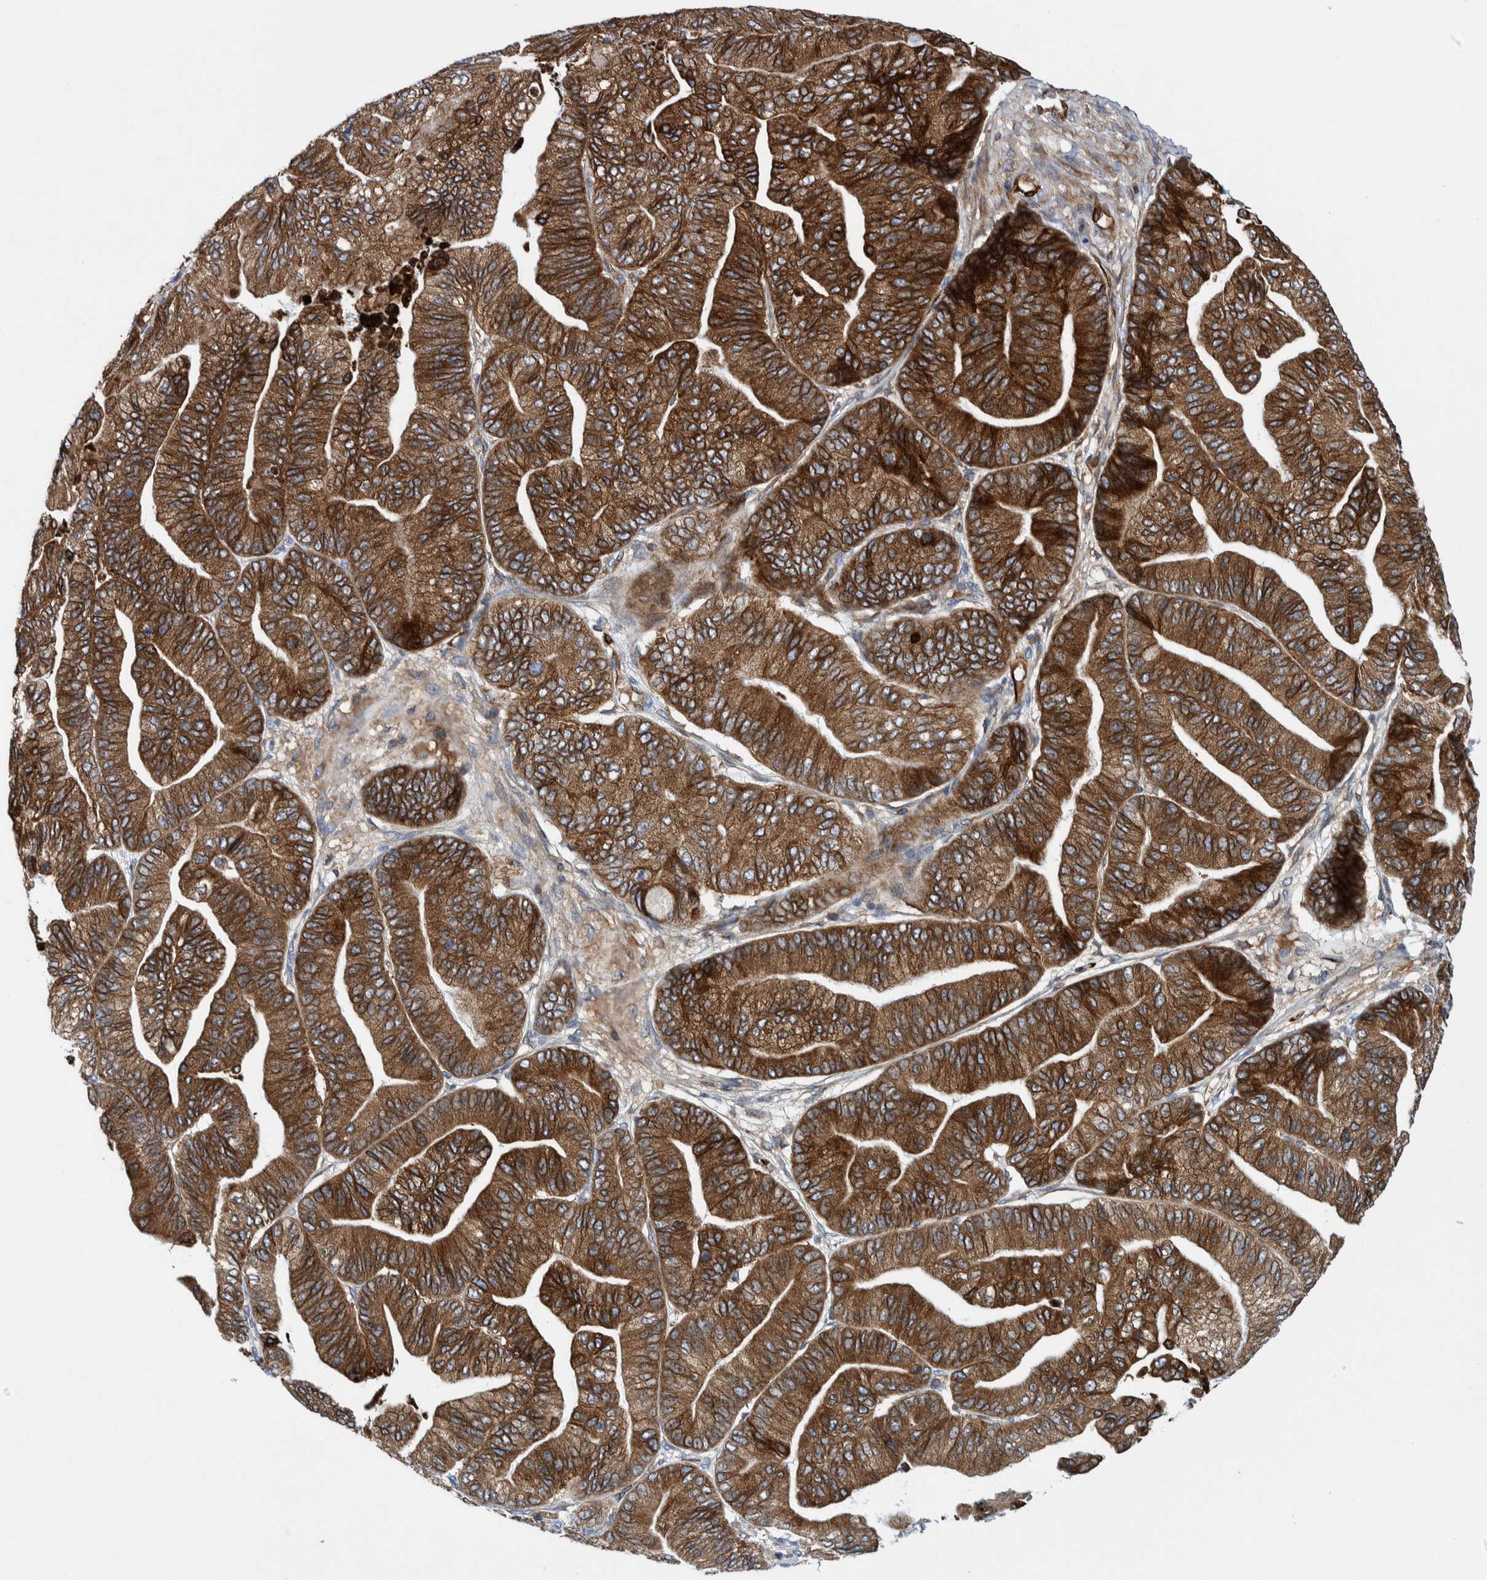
{"staining": {"intensity": "strong", "quantity": ">75%", "location": "cytoplasmic/membranous"}, "tissue": "ovarian cancer", "cell_type": "Tumor cells", "image_type": "cancer", "snomed": [{"axis": "morphology", "description": "Cystadenocarcinoma, mucinous, NOS"}, {"axis": "topography", "description": "Ovary"}], "caption": "Ovarian cancer (mucinous cystadenocarcinoma) stained with DAB immunohistochemistry (IHC) exhibits high levels of strong cytoplasmic/membranous positivity in approximately >75% of tumor cells. The protein of interest is stained brown, and the nuclei are stained in blue (DAB (3,3'-diaminobenzidine) IHC with brightfield microscopy, high magnification).", "gene": "THEM6", "patient": {"sex": "female", "age": 61}}